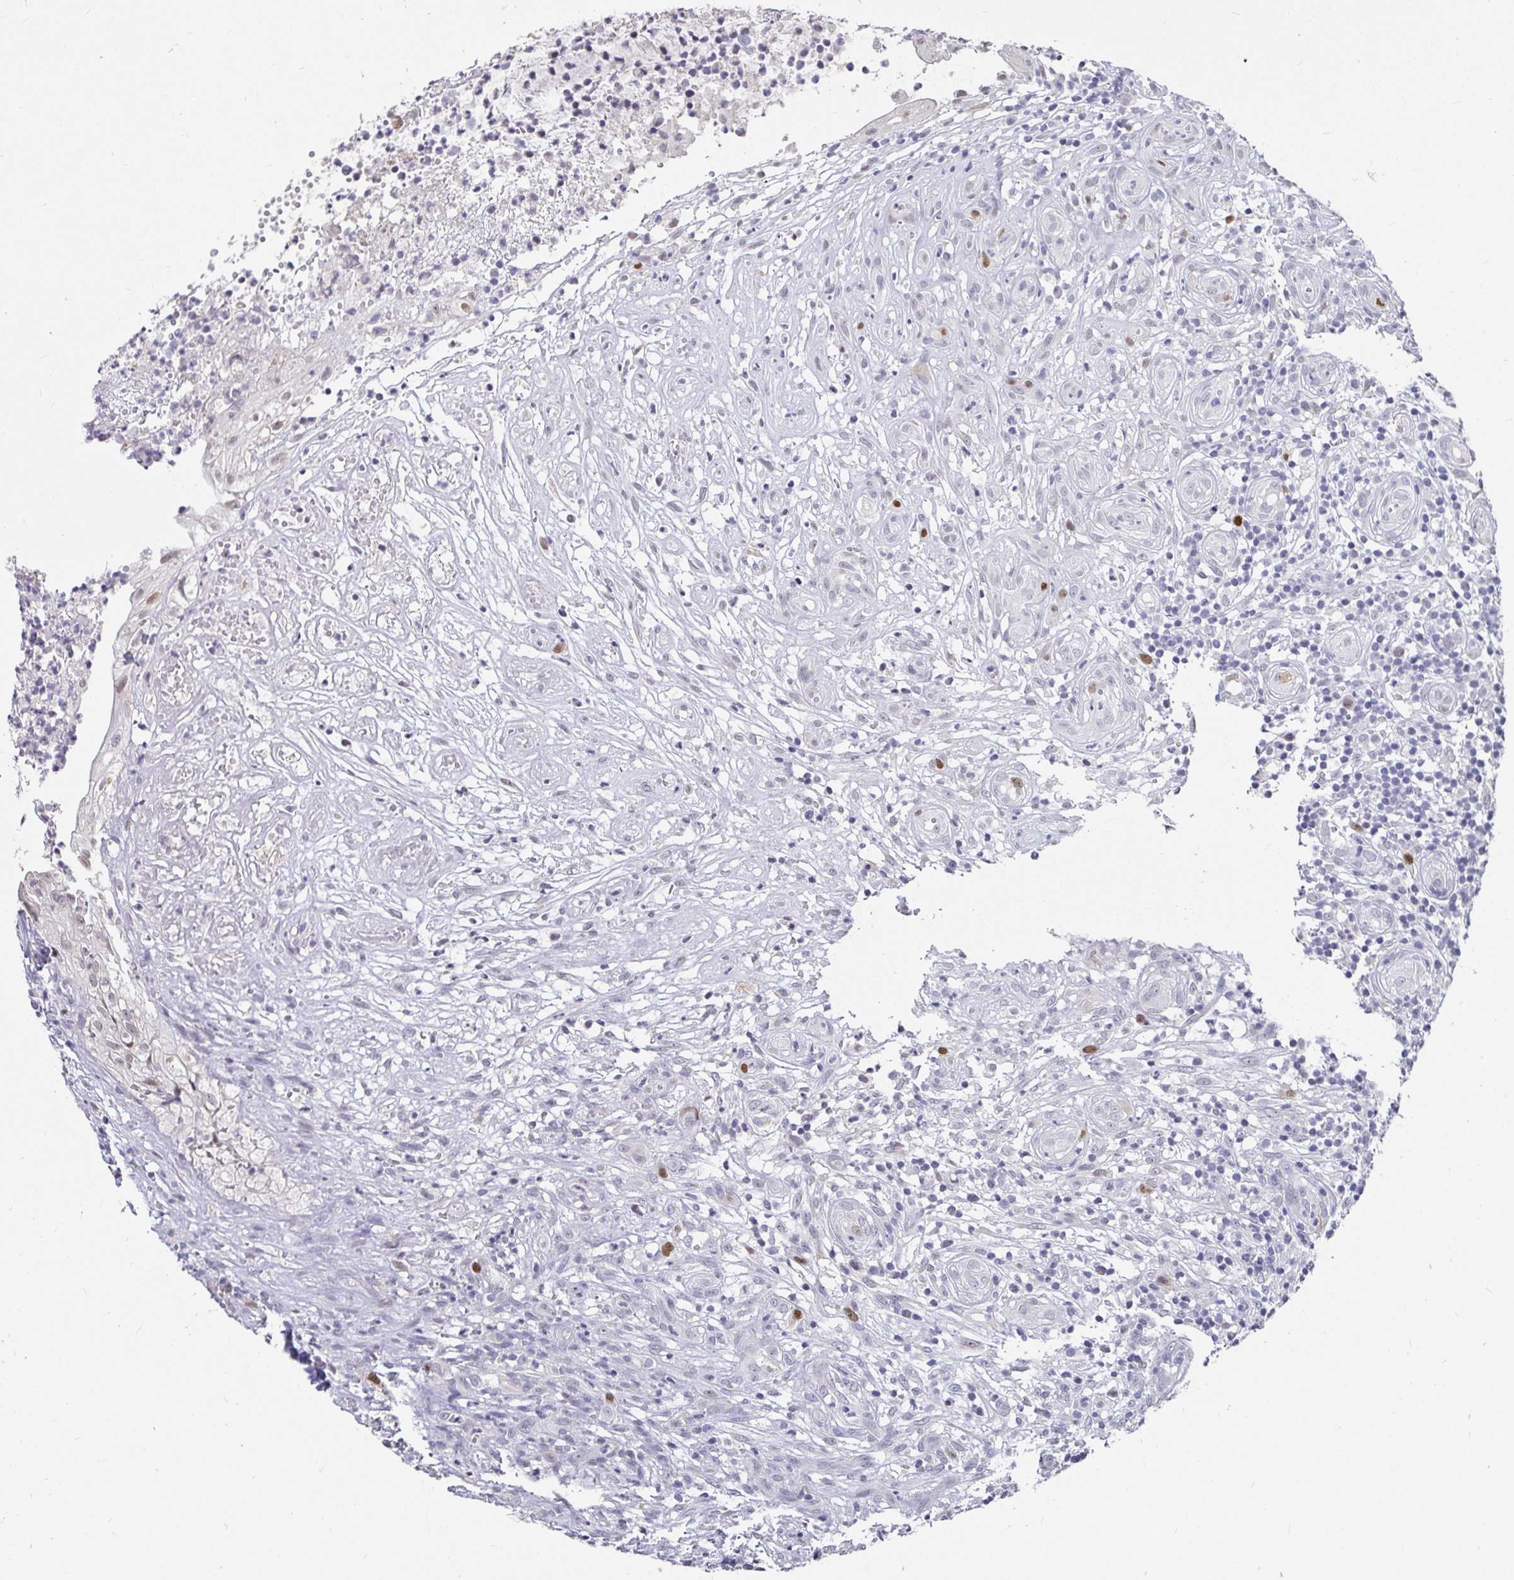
{"staining": {"intensity": "moderate", "quantity": "<25%", "location": "nuclear"}, "tissue": "head and neck cancer", "cell_type": "Tumor cells", "image_type": "cancer", "snomed": [{"axis": "morphology", "description": "Adenocarcinoma, NOS"}, {"axis": "topography", "description": "Head-Neck"}], "caption": "An immunohistochemistry (IHC) histopathology image of neoplastic tissue is shown. Protein staining in brown labels moderate nuclear positivity in head and neck cancer (adenocarcinoma) within tumor cells.", "gene": "ANLN", "patient": {"sex": "male", "age": 44}}